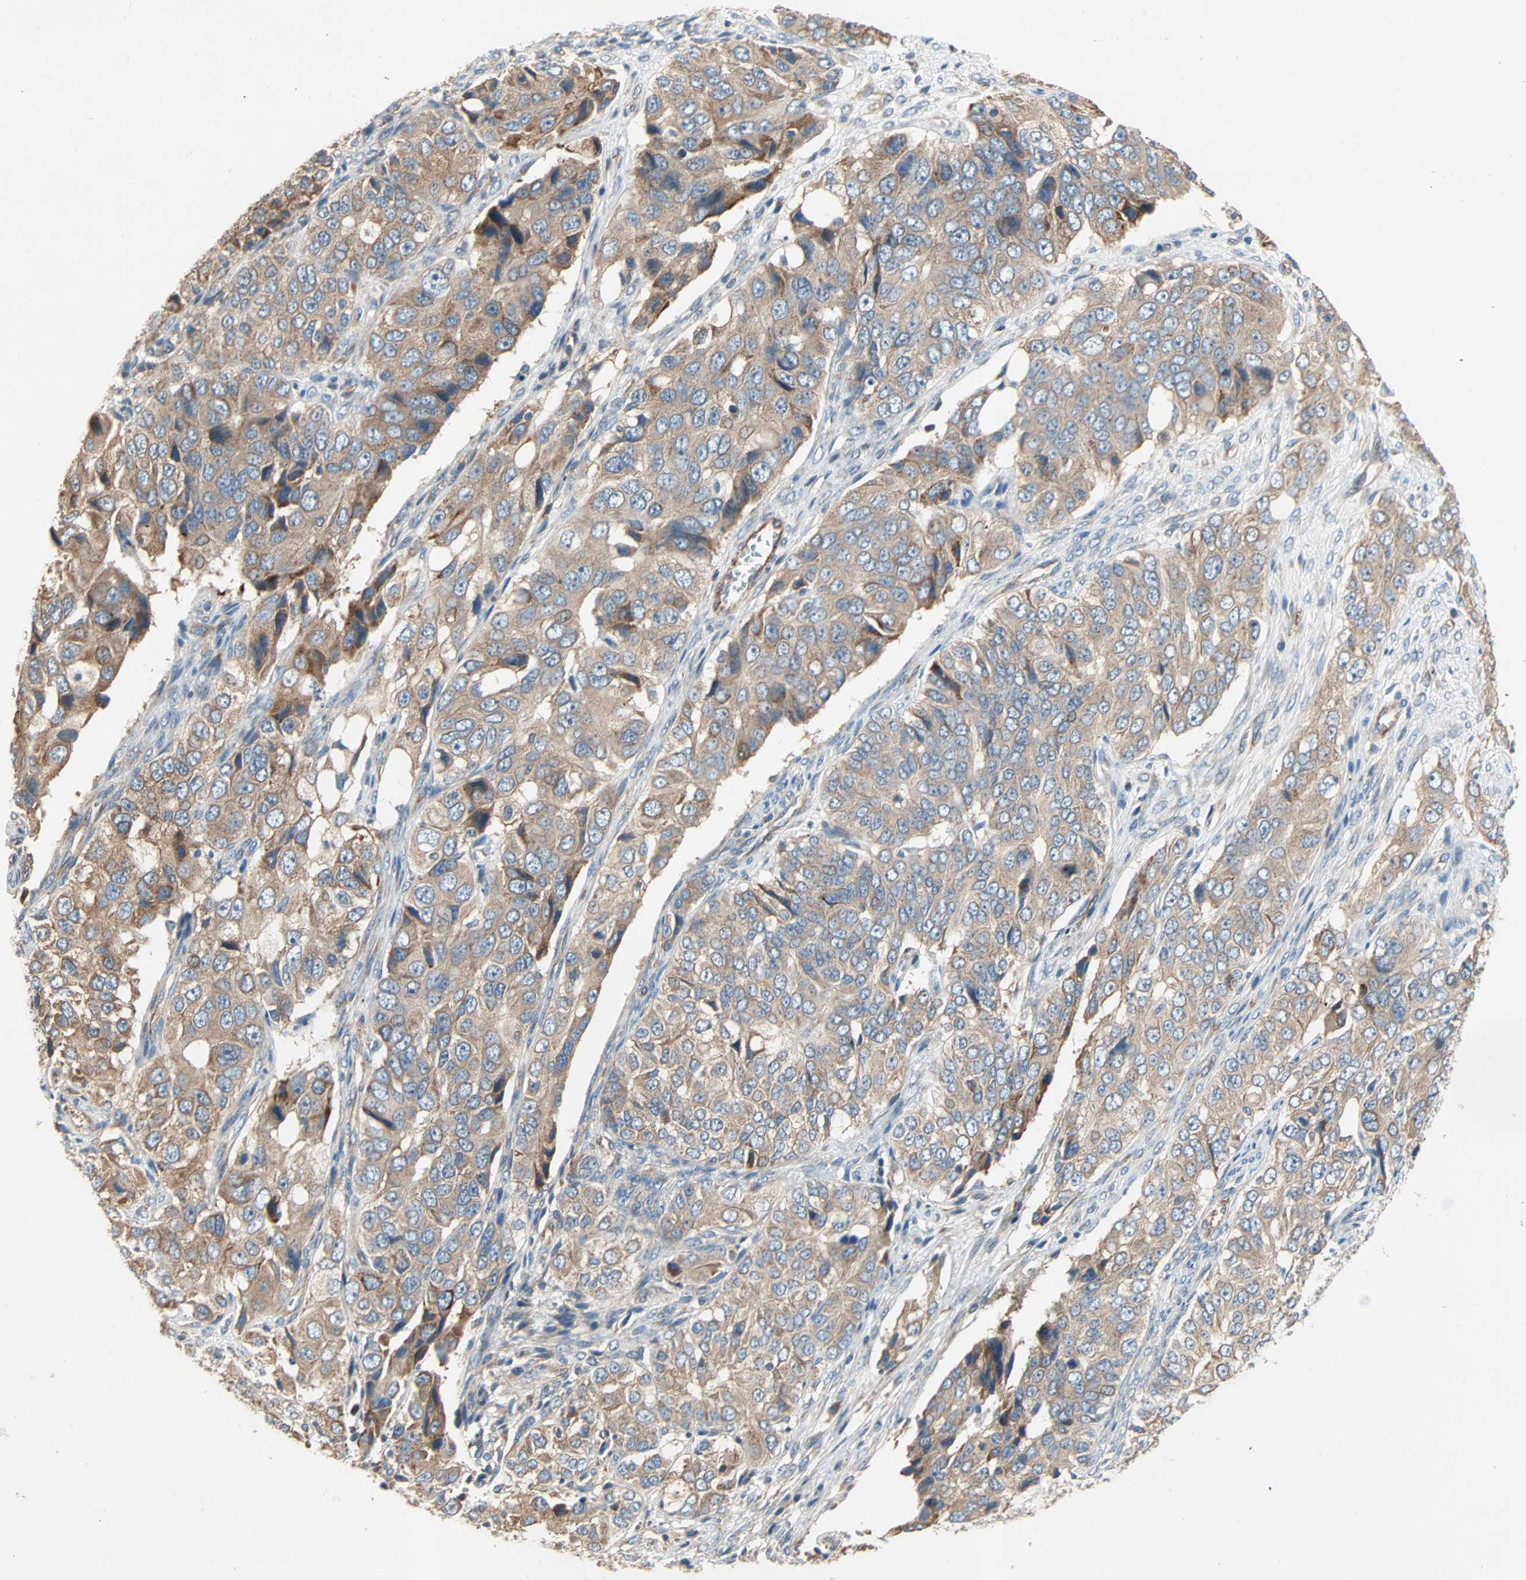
{"staining": {"intensity": "weak", "quantity": ">75%", "location": "cytoplasmic/membranous"}, "tissue": "ovarian cancer", "cell_type": "Tumor cells", "image_type": "cancer", "snomed": [{"axis": "morphology", "description": "Carcinoma, endometroid"}, {"axis": "topography", "description": "Ovary"}], "caption": "Protein staining exhibits weak cytoplasmic/membranous expression in approximately >75% of tumor cells in ovarian endometroid carcinoma.", "gene": "XYLT1", "patient": {"sex": "female", "age": 51}}